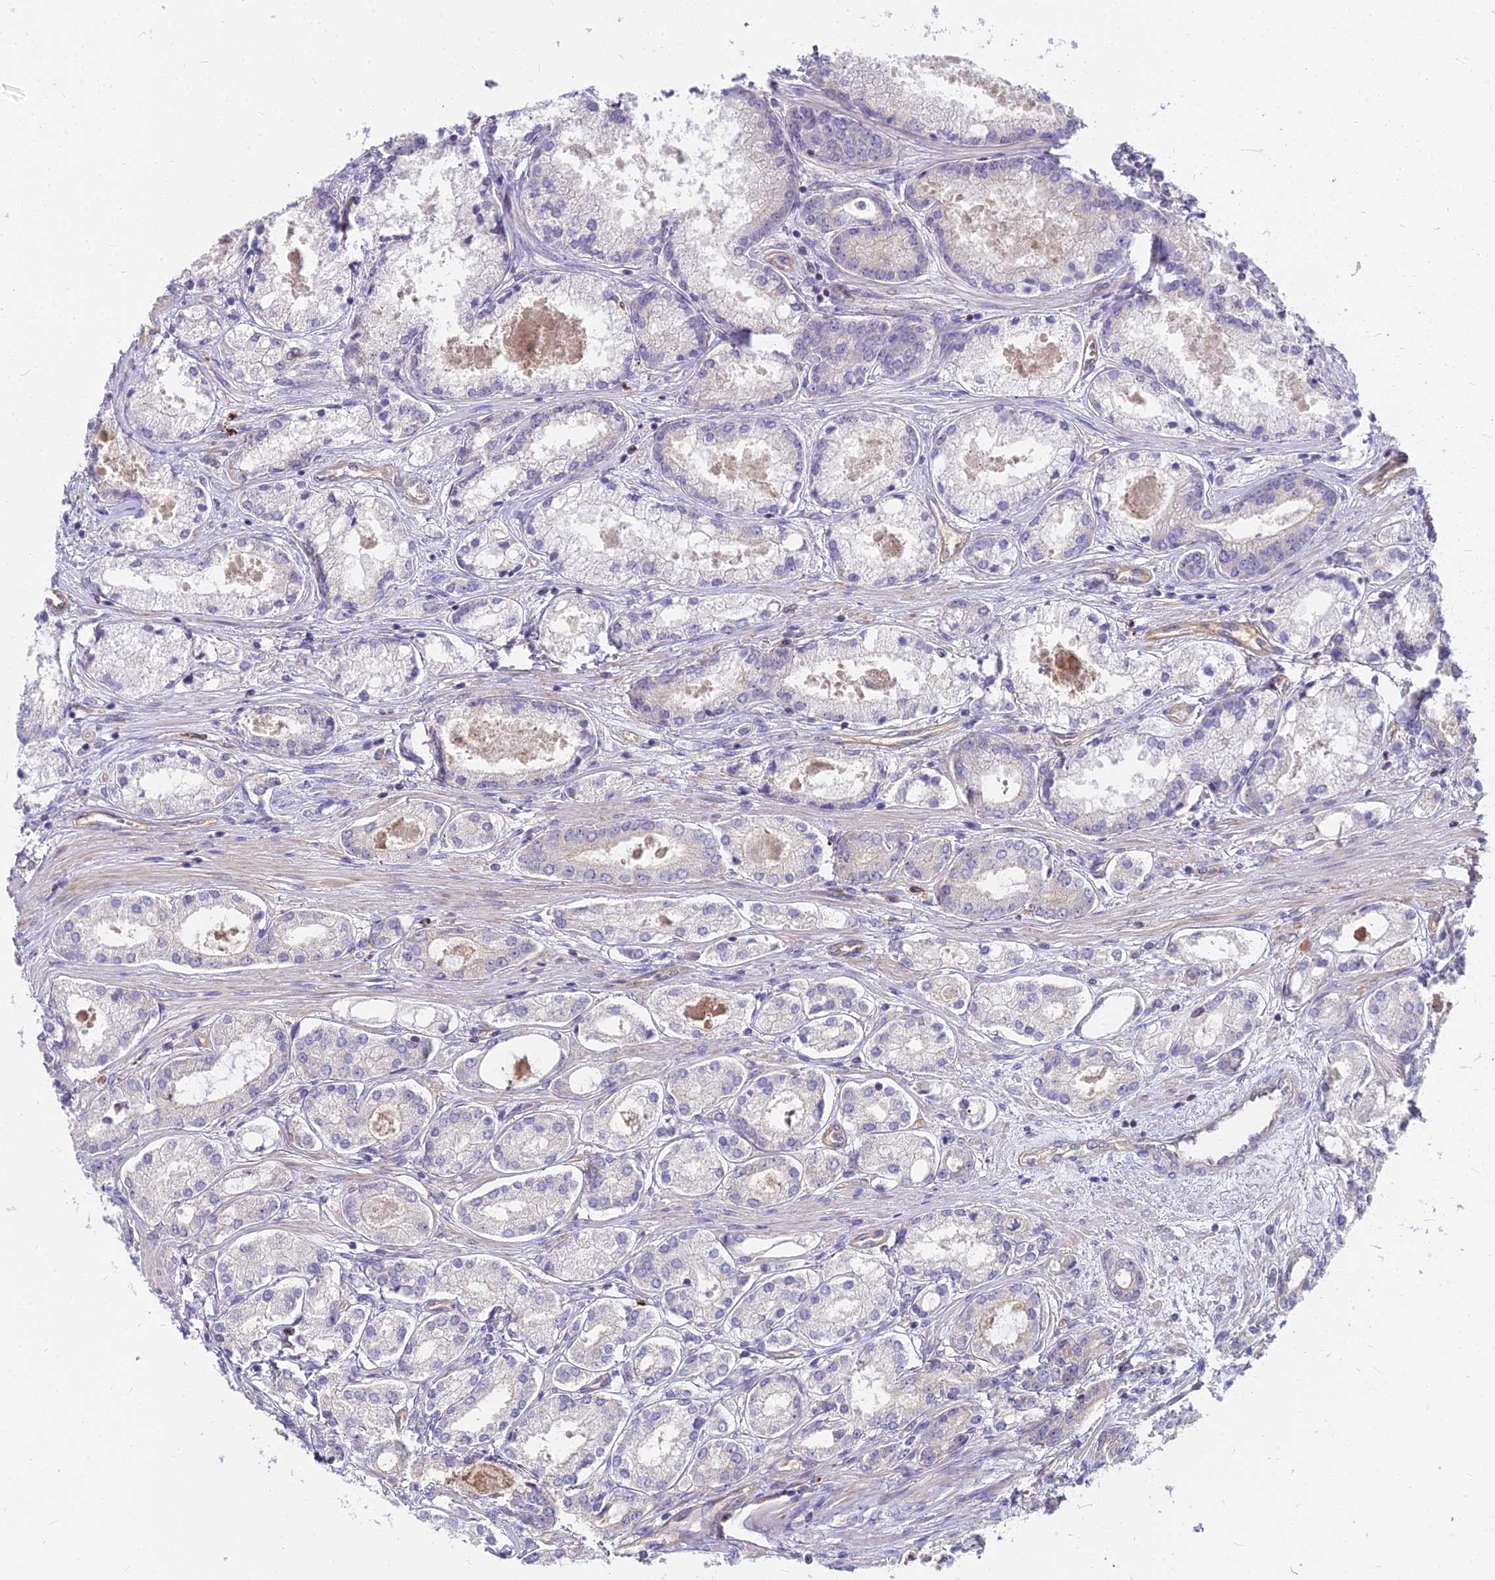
{"staining": {"intensity": "negative", "quantity": "none", "location": "none"}, "tissue": "prostate cancer", "cell_type": "Tumor cells", "image_type": "cancer", "snomed": [{"axis": "morphology", "description": "Adenocarcinoma, Low grade"}, {"axis": "topography", "description": "Prostate"}], "caption": "A high-resolution histopathology image shows IHC staining of prostate cancer, which displays no significant expression in tumor cells.", "gene": "HLA-DOA", "patient": {"sex": "male", "age": 68}}